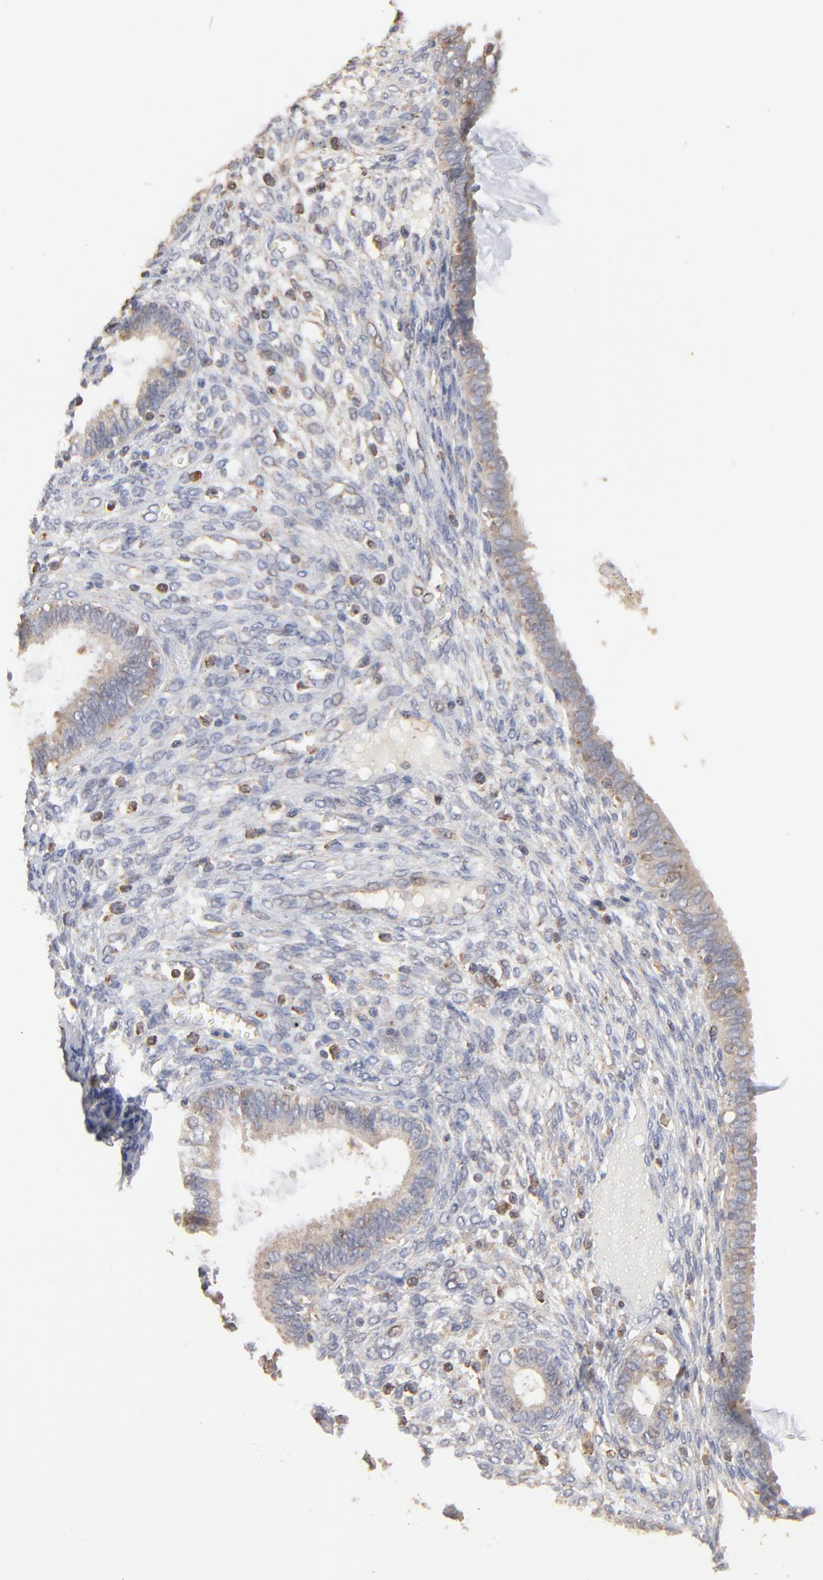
{"staining": {"intensity": "weak", "quantity": "<25%", "location": "cytoplasmic/membranous"}, "tissue": "endometrium", "cell_type": "Cells in endometrial stroma", "image_type": "normal", "snomed": [{"axis": "morphology", "description": "Normal tissue, NOS"}, {"axis": "topography", "description": "Endometrium"}], "caption": "This histopathology image is of normal endometrium stained with immunohistochemistry to label a protein in brown with the nuclei are counter-stained blue. There is no positivity in cells in endometrial stroma.", "gene": "RNF213", "patient": {"sex": "female", "age": 72}}